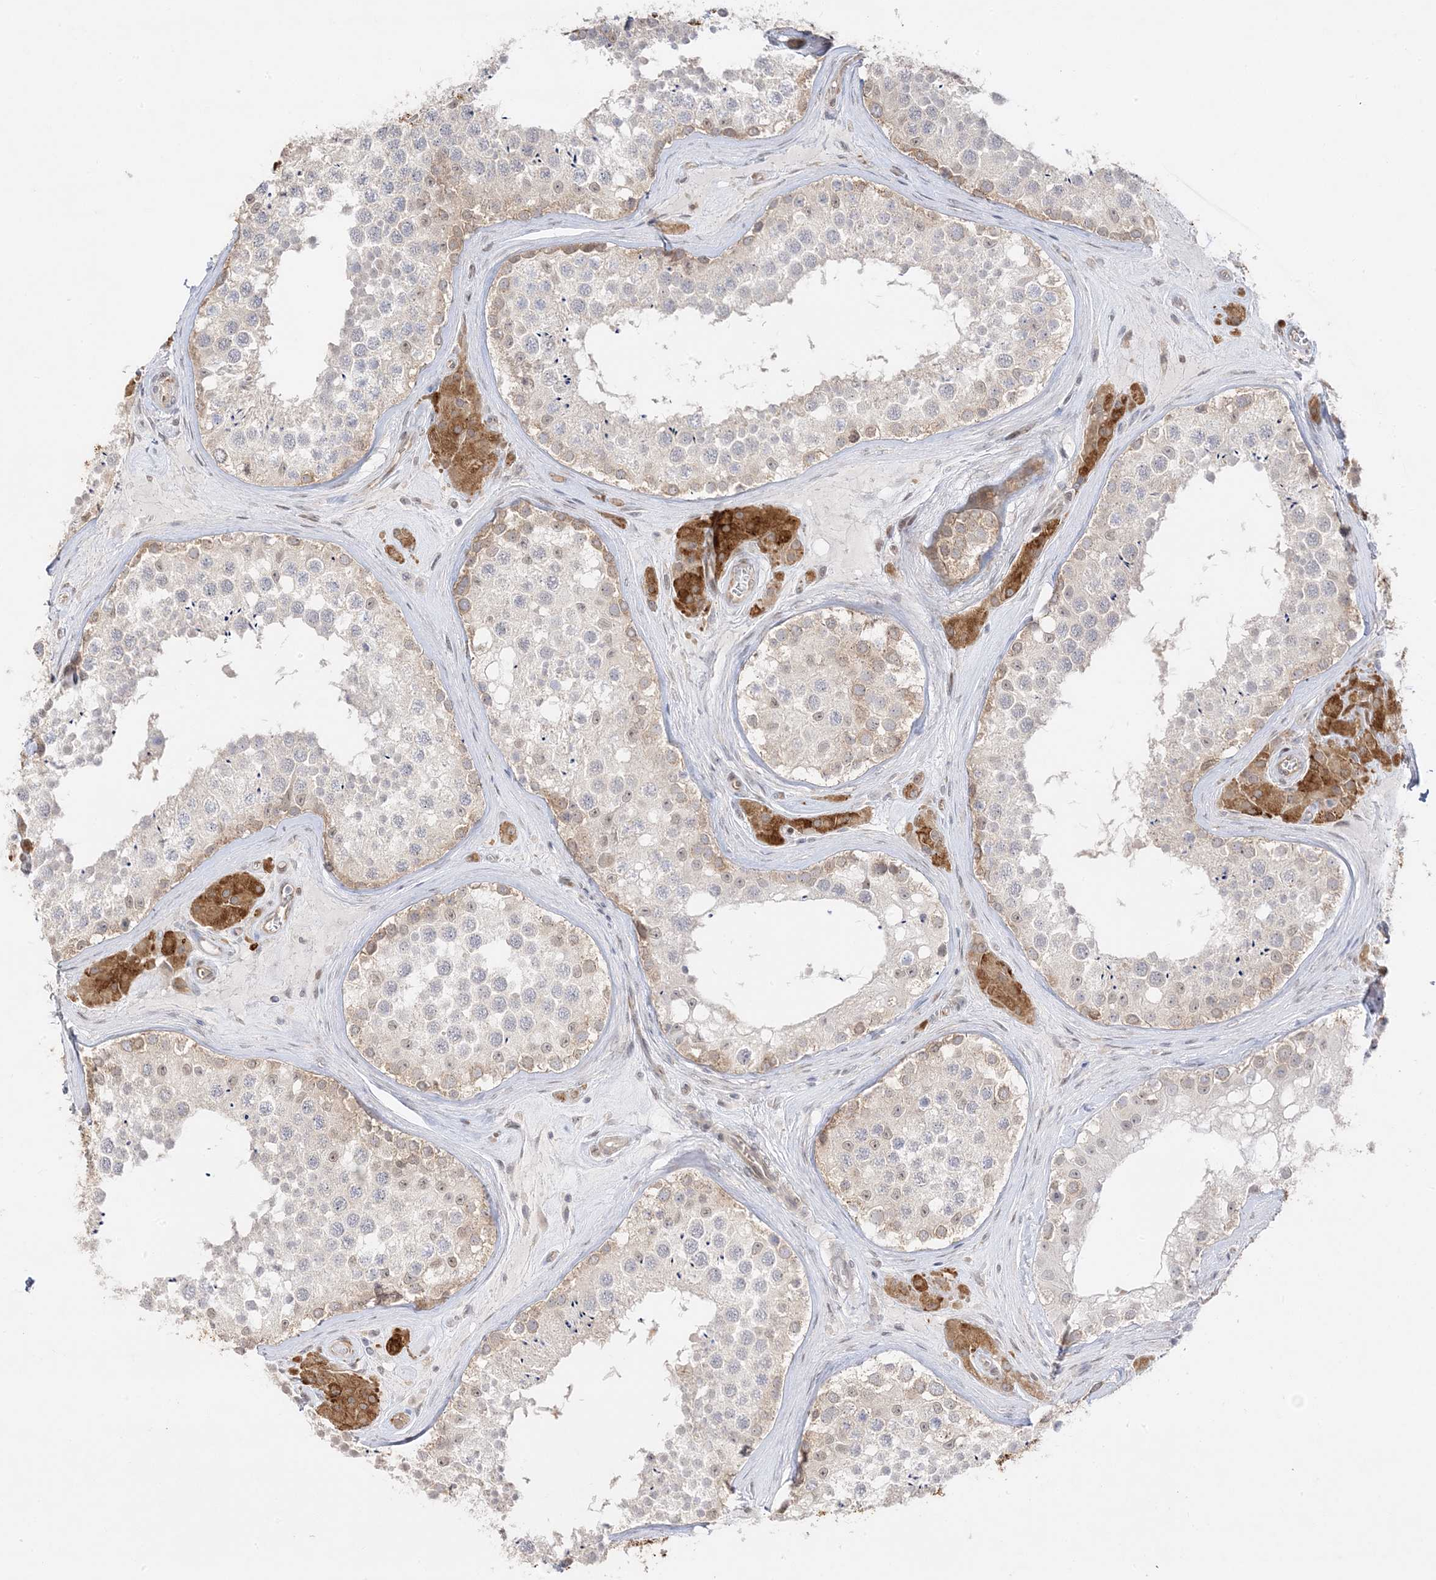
{"staining": {"intensity": "moderate", "quantity": "<25%", "location": "cytoplasmic/membranous"}, "tissue": "testis", "cell_type": "Cells in seminiferous ducts", "image_type": "normal", "snomed": [{"axis": "morphology", "description": "Normal tissue, NOS"}, {"axis": "topography", "description": "Testis"}], "caption": "Protein staining of normal testis reveals moderate cytoplasmic/membranous staining in about <25% of cells in seminiferous ducts. (Stains: DAB in brown, nuclei in blue, Microscopy: brightfield microscopy at high magnification).", "gene": "C2CD2", "patient": {"sex": "male", "age": 46}}